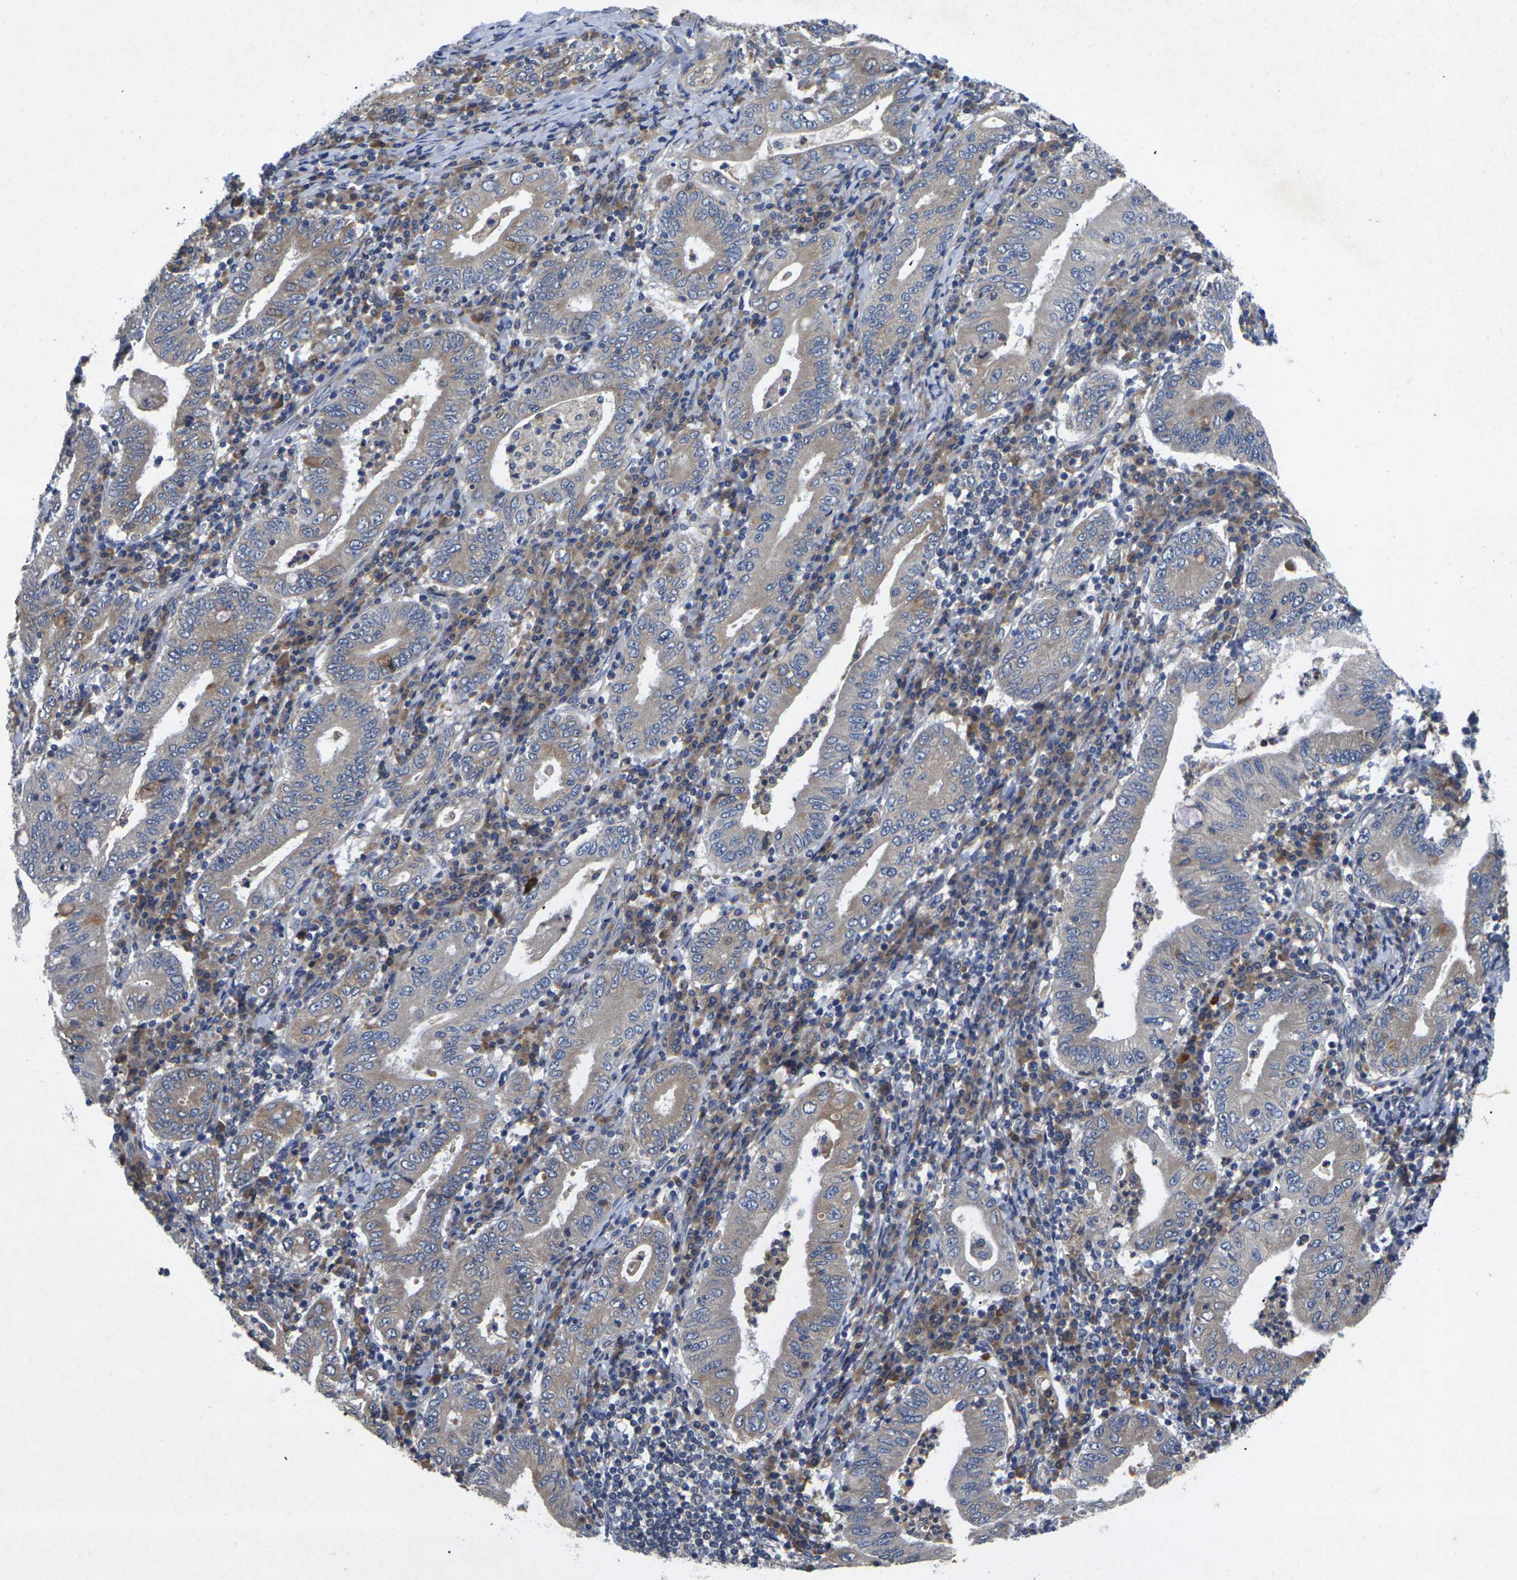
{"staining": {"intensity": "negative", "quantity": "none", "location": "none"}, "tissue": "stomach cancer", "cell_type": "Tumor cells", "image_type": "cancer", "snomed": [{"axis": "morphology", "description": "Normal tissue, NOS"}, {"axis": "morphology", "description": "Adenocarcinoma, NOS"}, {"axis": "topography", "description": "Esophagus"}, {"axis": "topography", "description": "Stomach, upper"}, {"axis": "topography", "description": "Peripheral nerve tissue"}], "caption": "Tumor cells are negative for protein expression in human stomach adenocarcinoma. (Stains: DAB (3,3'-diaminobenzidine) immunohistochemistry with hematoxylin counter stain, Microscopy: brightfield microscopy at high magnification).", "gene": "KIF1B", "patient": {"sex": "male", "age": 62}}